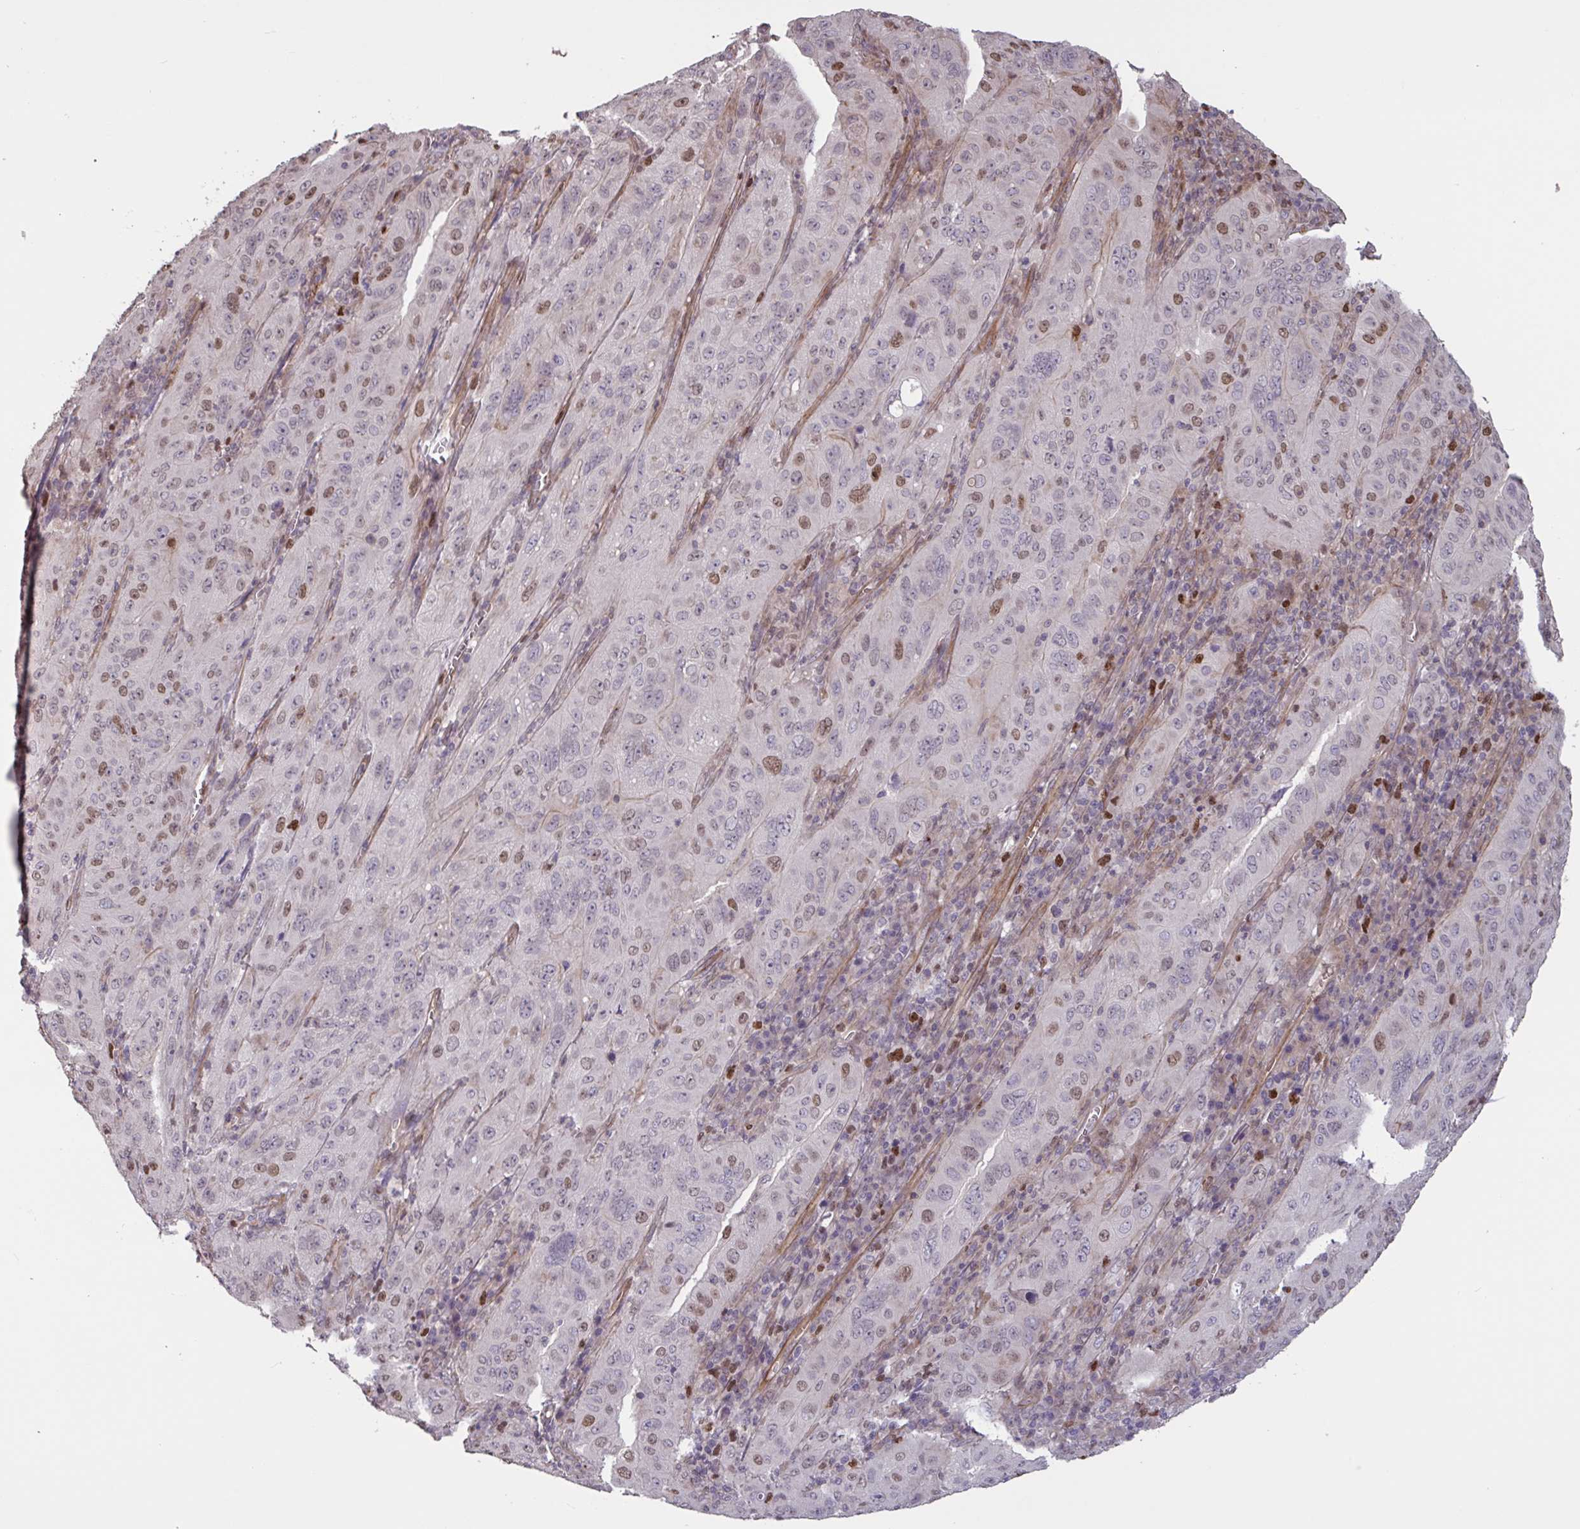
{"staining": {"intensity": "moderate", "quantity": "<25%", "location": "nuclear"}, "tissue": "pancreatic cancer", "cell_type": "Tumor cells", "image_type": "cancer", "snomed": [{"axis": "morphology", "description": "Adenocarcinoma, NOS"}, {"axis": "topography", "description": "Pancreas"}], "caption": "Pancreatic adenocarcinoma tissue exhibits moderate nuclear positivity in about <25% of tumor cells (IHC, brightfield microscopy, high magnification).", "gene": "IPO5", "patient": {"sex": "male", "age": 63}}